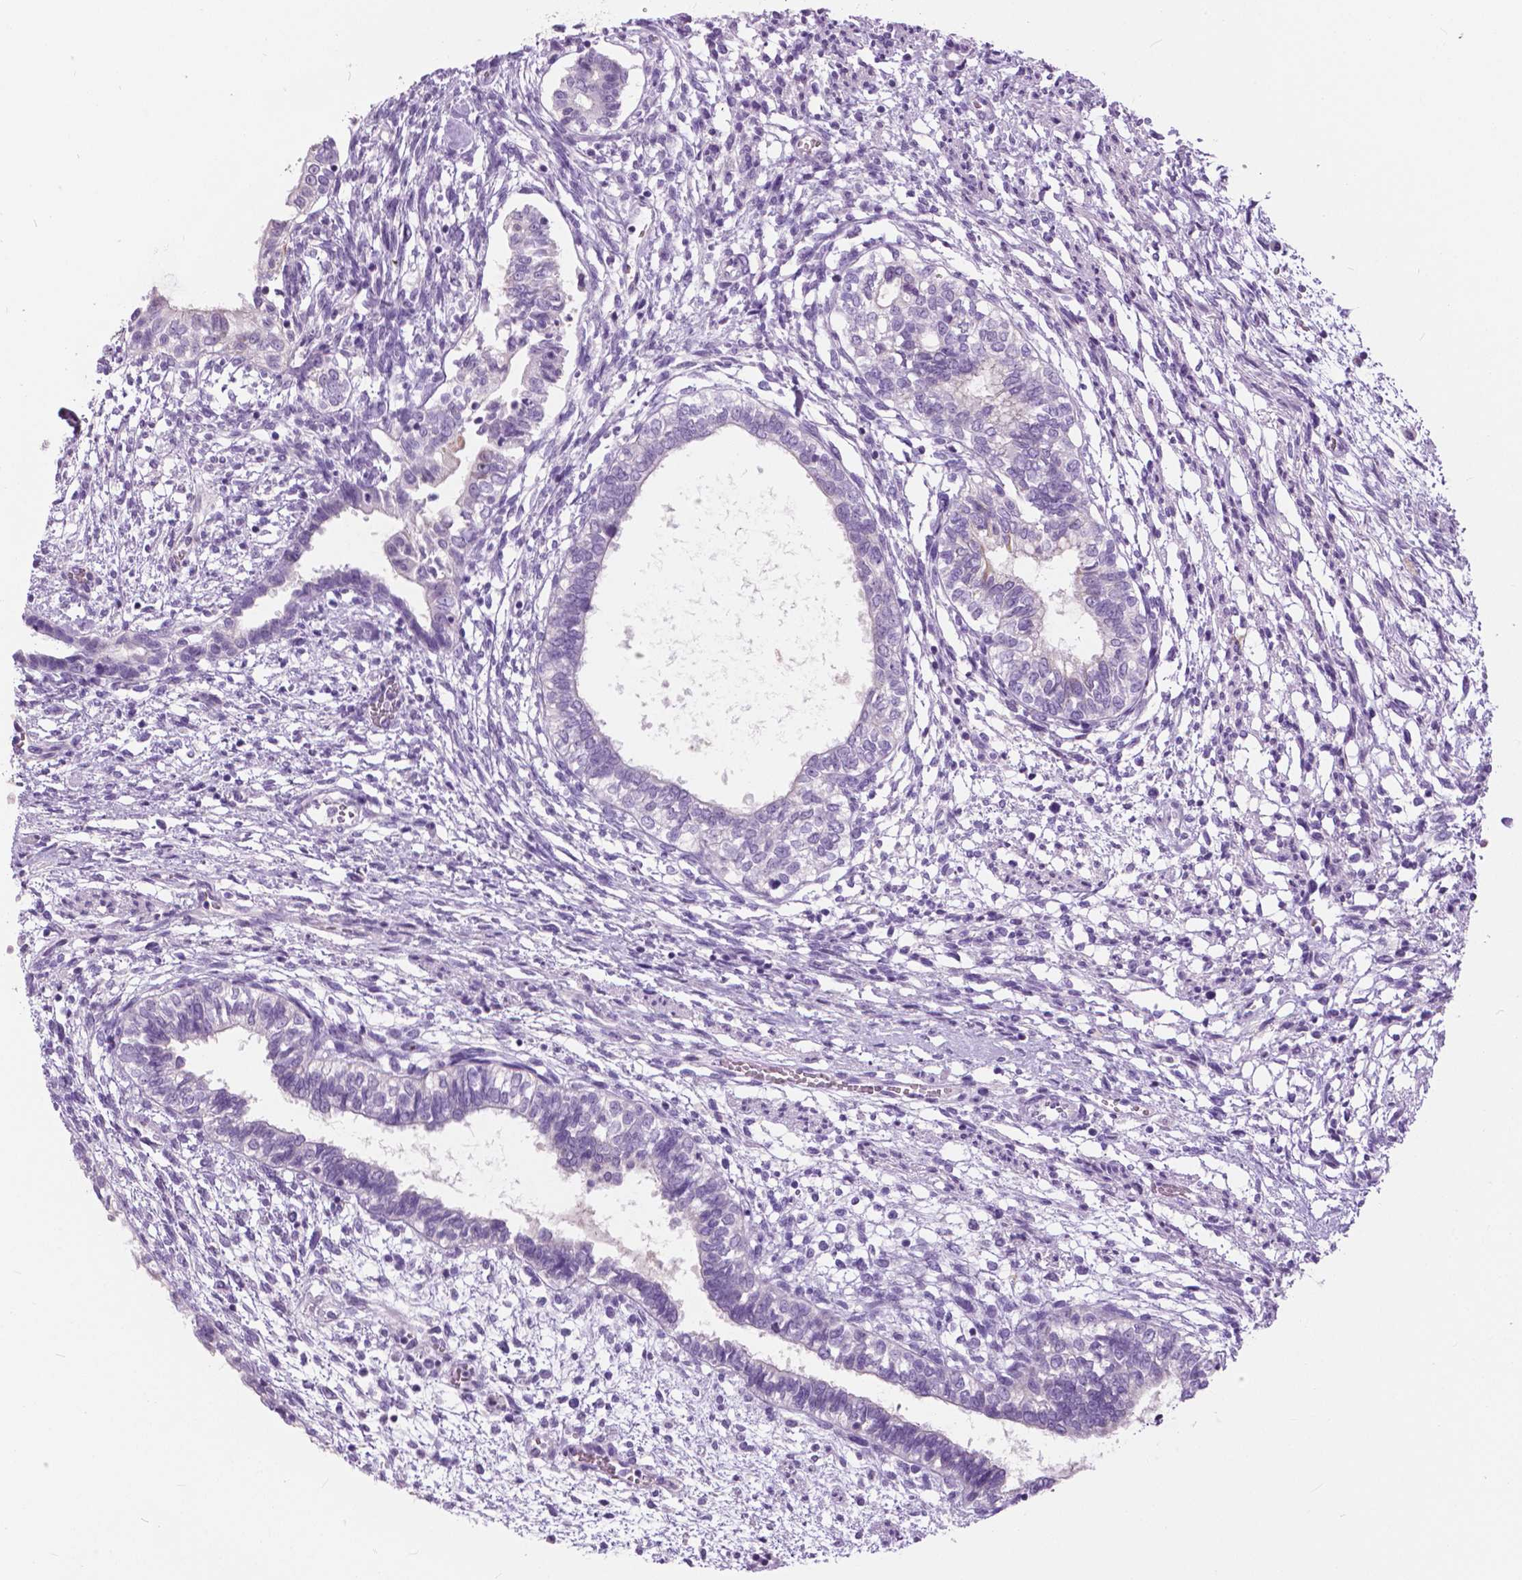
{"staining": {"intensity": "negative", "quantity": "none", "location": "none"}, "tissue": "testis cancer", "cell_type": "Tumor cells", "image_type": "cancer", "snomed": [{"axis": "morphology", "description": "Carcinoma, Embryonal, NOS"}, {"axis": "topography", "description": "Testis"}], "caption": "High power microscopy micrograph of an IHC micrograph of embryonal carcinoma (testis), revealing no significant expression in tumor cells. Brightfield microscopy of IHC stained with DAB (brown) and hematoxylin (blue), captured at high magnification.", "gene": "TP53TG5", "patient": {"sex": "male", "age": 37}}